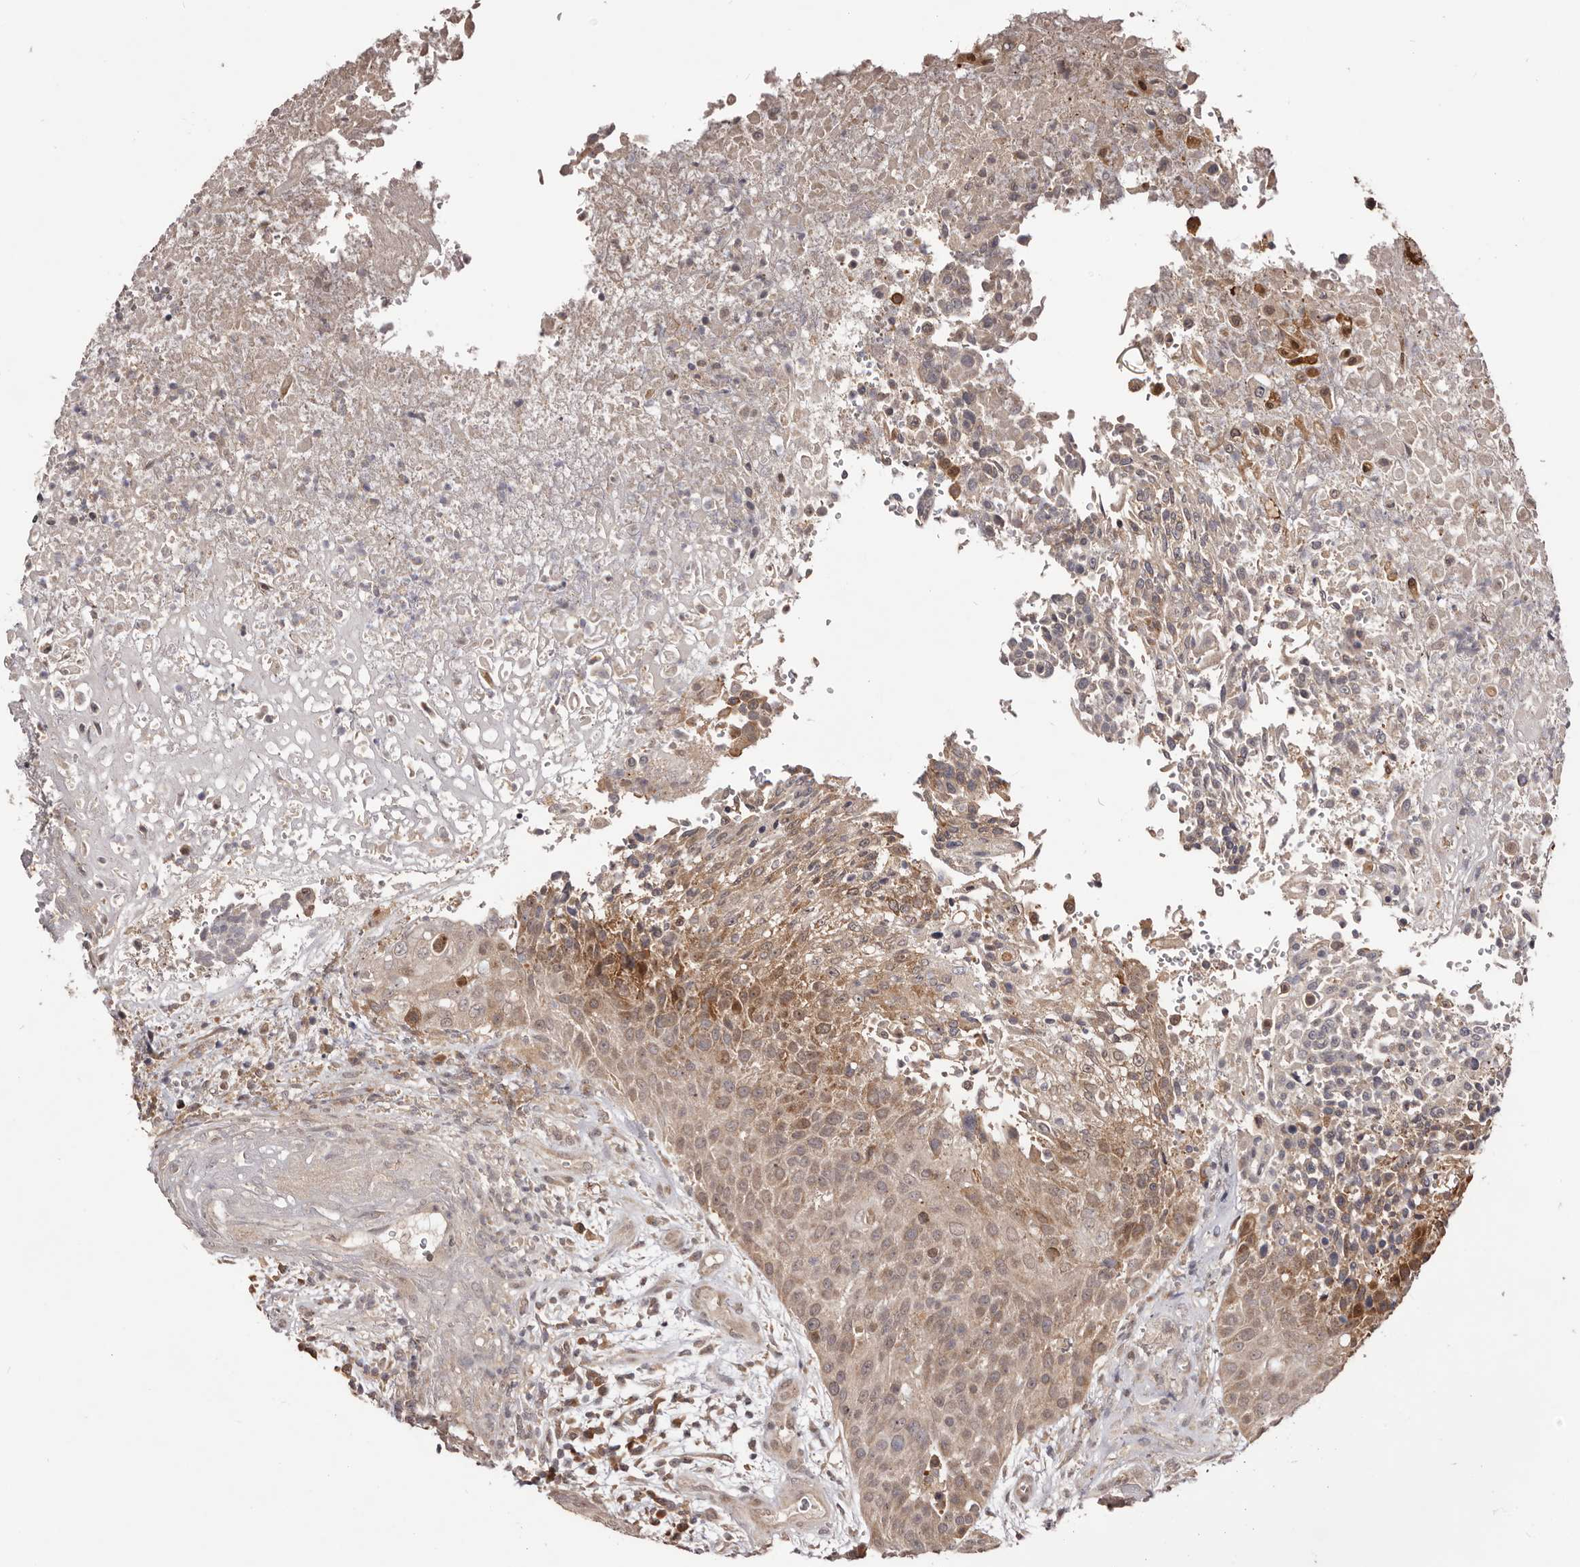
{"staining": {"intensity": "weak", "quantity": ">75%", "location": "cytoplasmic/membranous"}, "tissue": "urothelial cancer", "cell_type": "Tumor cells", "image_type": "cancer", "snomed": [{"axis": "morphology", "description": "Urothelial carcinoma, High grade"}, {"axis": "topography", "description": "Urinary bladder"}], "caption": "Immunohistochemistry (IHC) photomicrograph of neoplastic tissue: human urothelial carcinoma (high-grade) stained using IHC shows low levels of weak protein expression localized specifically in the cytoplasmic/membranous of tumor cells, appearing as a cytoplasmic/membranous brown color.", "gene": "MDP1", "patient": {"sex": "female", "age": 63}}